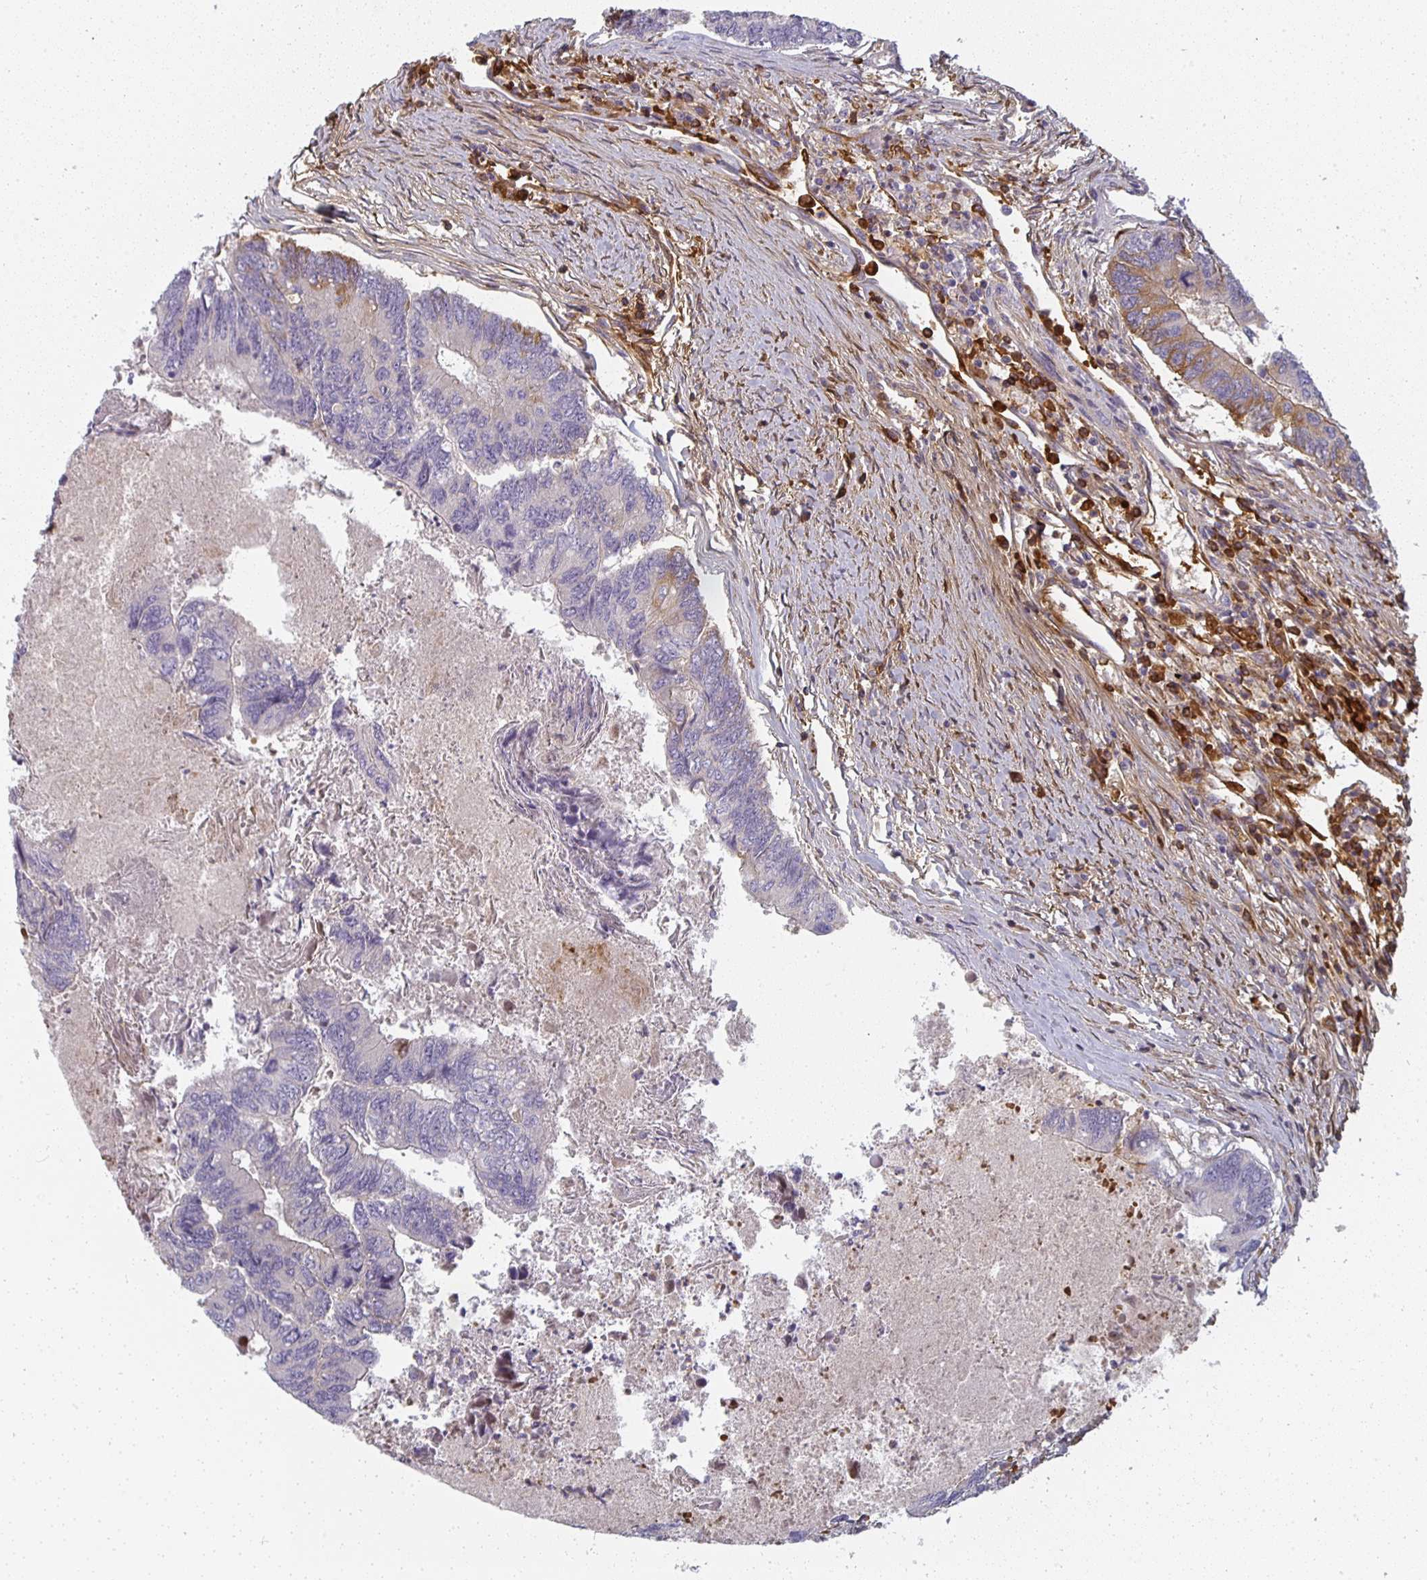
{"staining": {"intensity": "weak", "quantity": "<25%", "location": "cytoplasmic/membranous"}, "tissue": "colorectal cancer", "cell_type": "Tumor cells", "image_type": "cancer", "snomed": [{"axis": "morphology", "description": "Adenocarcinoma, NOS"}, {"axis": "topography", "description": "Colon"}], "caption": "Protein analysis of adenocarcinoma (colorectal) shows no significant expression in tumor cells.", "gene": "CTHRC1", "patient": {"sex": "female", "age": 67}}